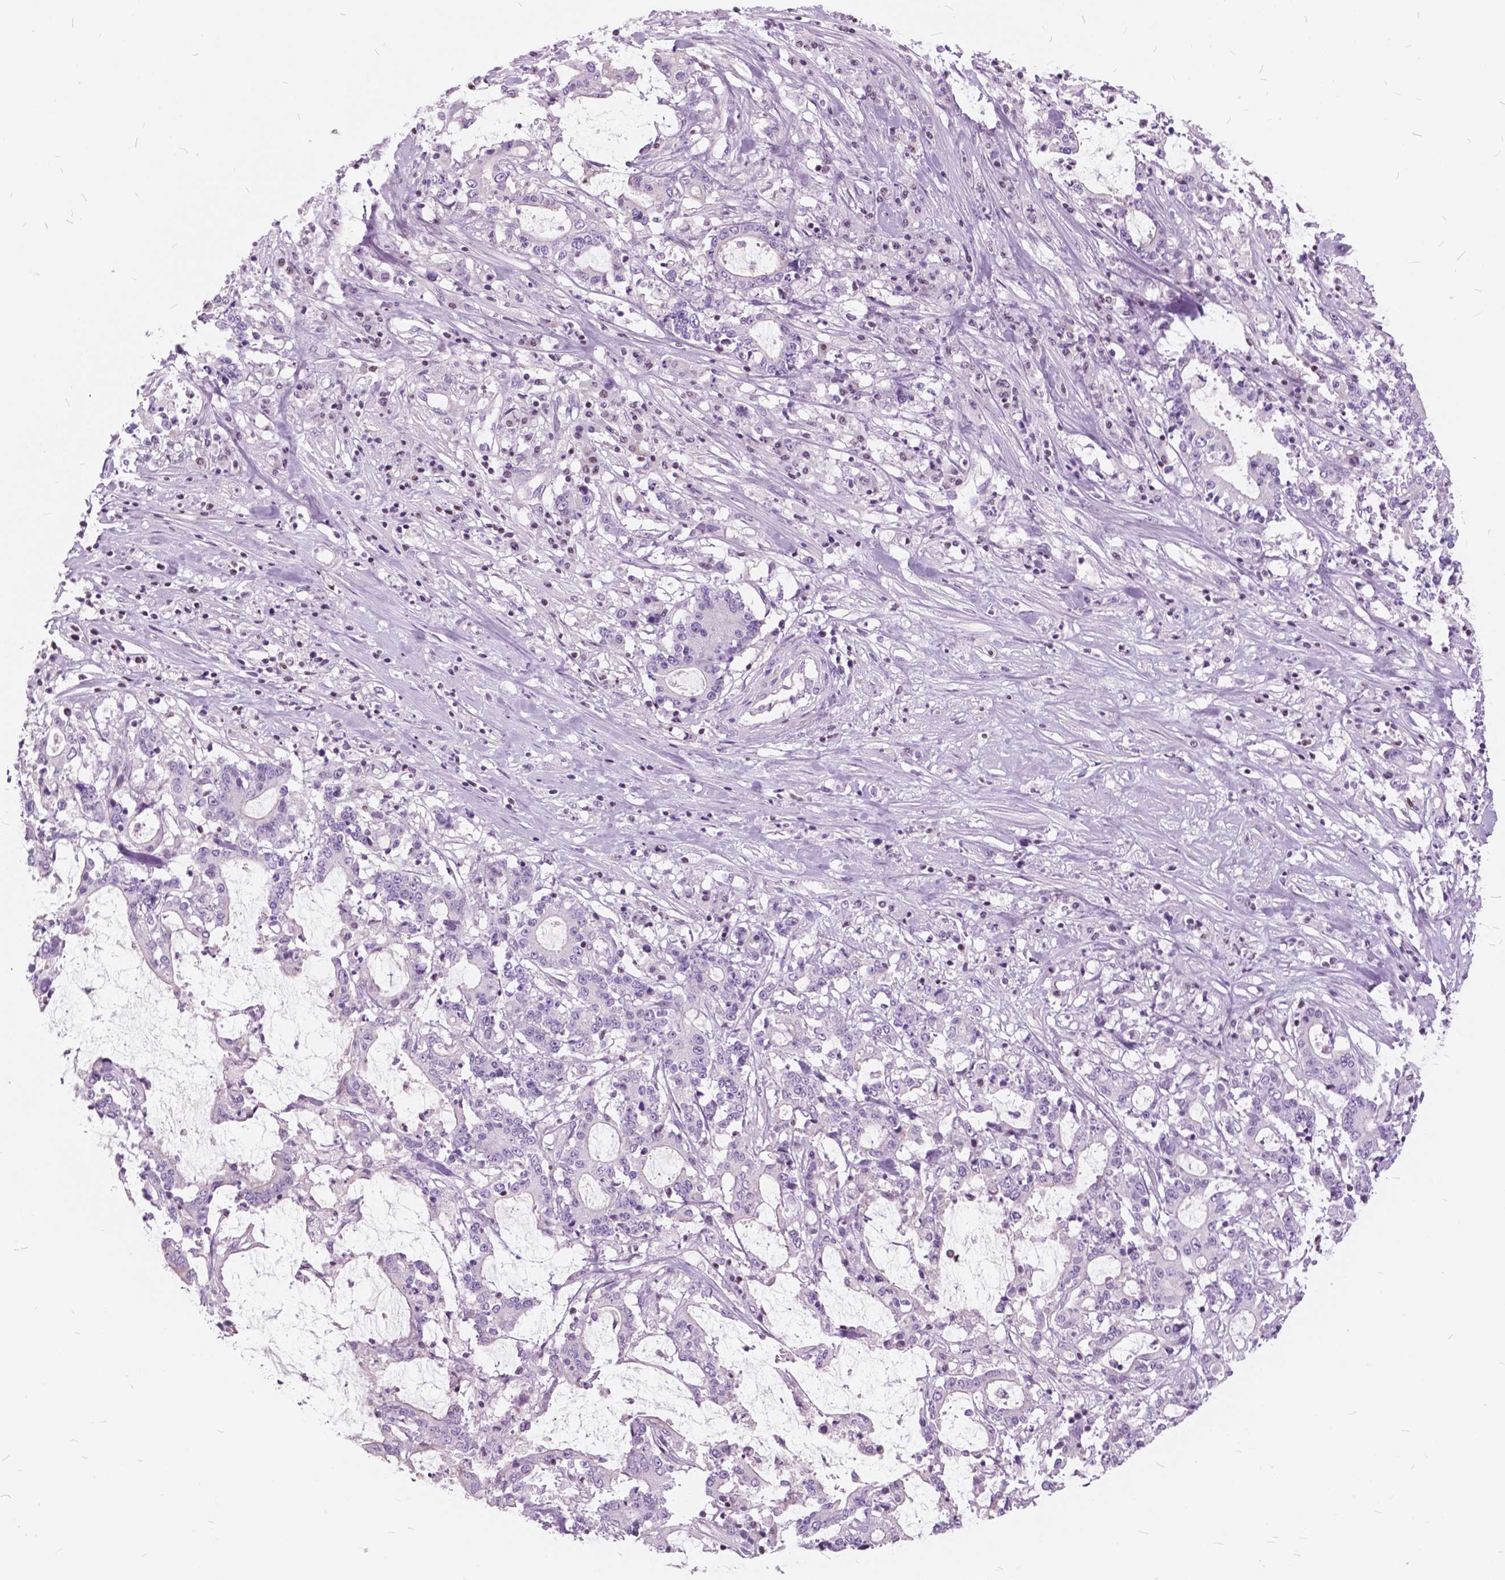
{"staining": {"intensity": "negative", "quantity": "none", "location": "none"}, "tissue": "stomach cancer", "cell_type": "Tumor cells", "image_type": "cancer", "snomed": [{"axis": "morphology", "description": "Adenocarcinoma, NOS"}, {"axis": "topography", "description": "Stomach, upper"}], "caption": "Tumor cells are negative for brown protein staining in stomach cancer.", "gene": "SP140", "patient": {"sex": "male", "age": 68}}